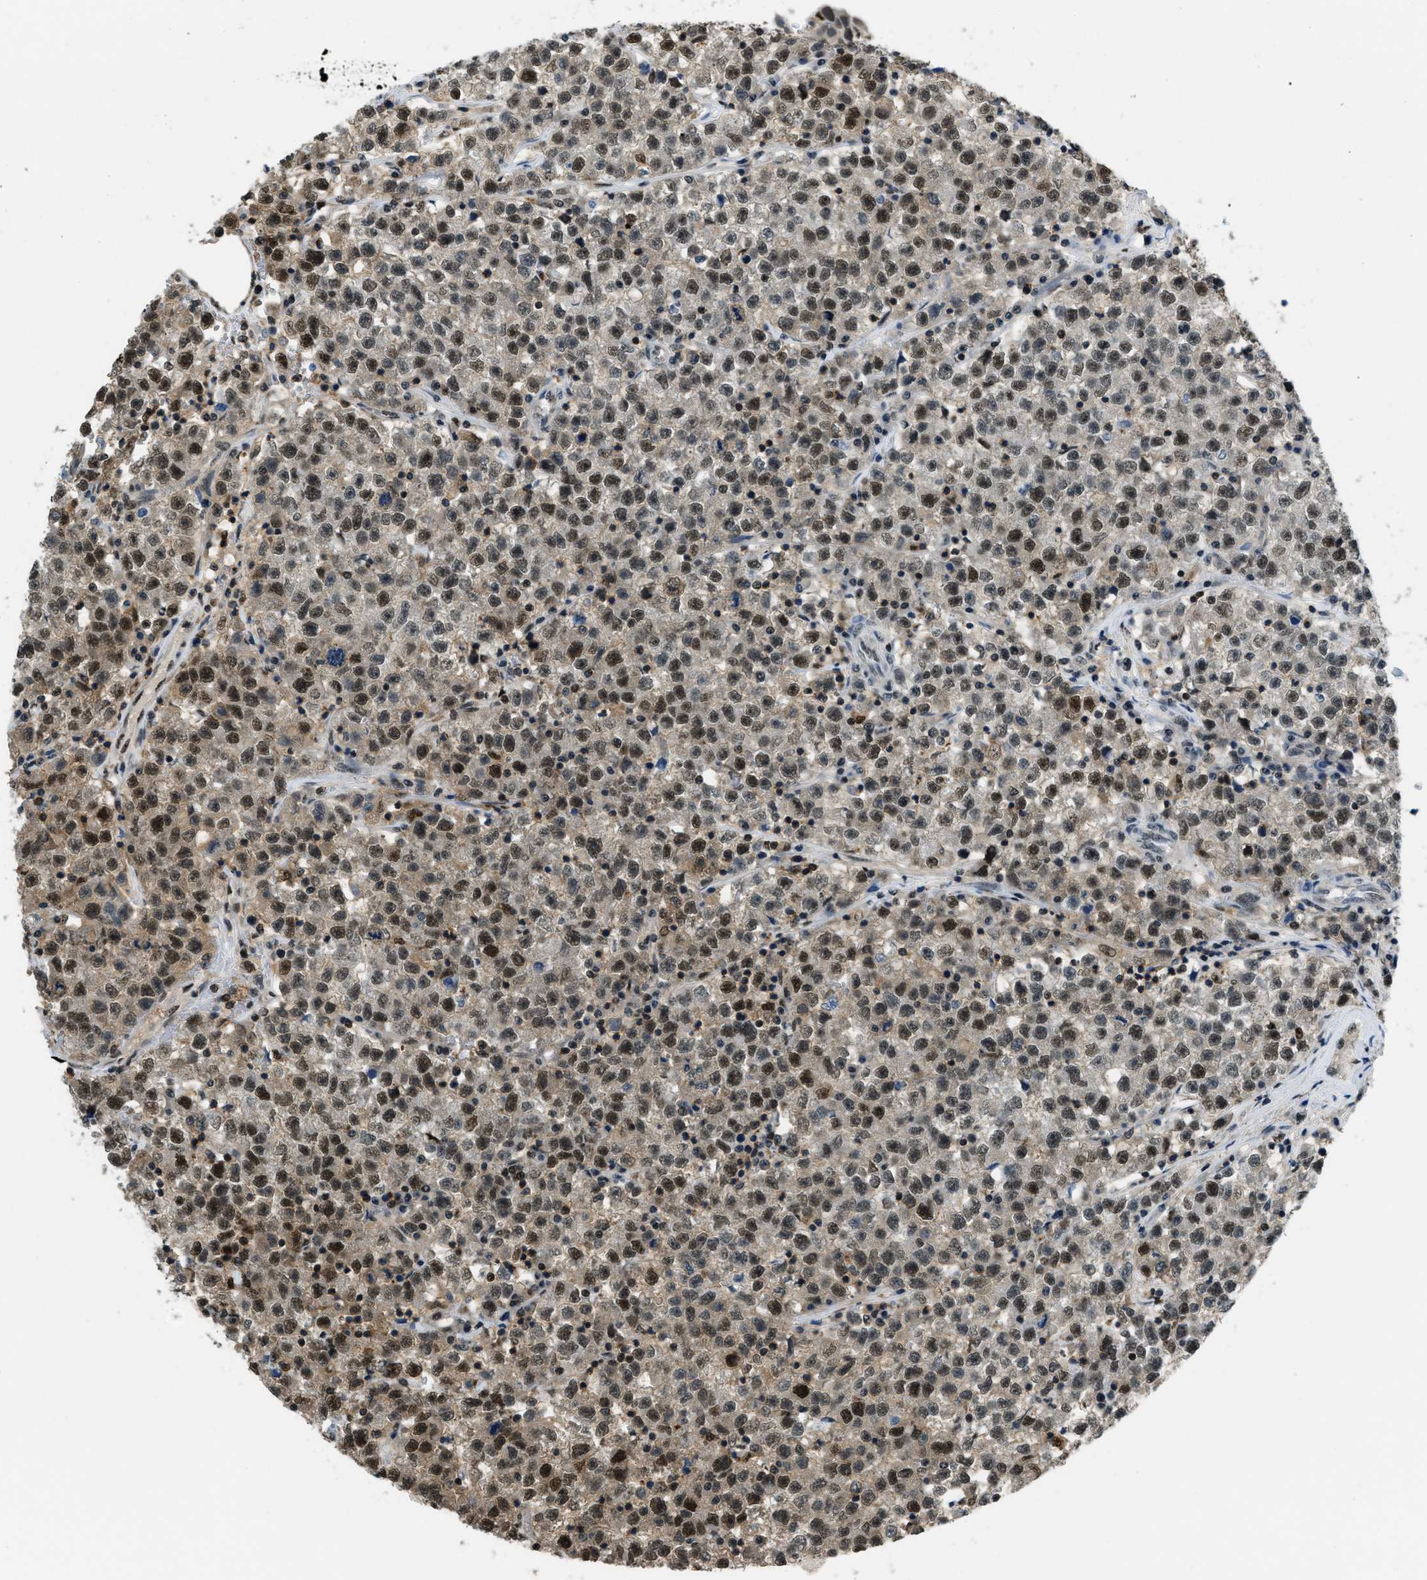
{"staining": {"intensity": "strong", "quantity": ">75%", "location": "nuclear"}, "tissue": "testis cancer", "cell_type": "Tumor cells", "image_type": "cancer", "snomed": [{"axis": "morphology", "description": "Seminoma, NOS"}, {"axis": "topography", "description": "Testis"}], "caption": "A histopathology image of human testis seminoma stained for a protein demonstrates strong nuclear brown staining in tumor cells.", "gene": "OGFR", "patient": {"sex": "male", "age": 22}}